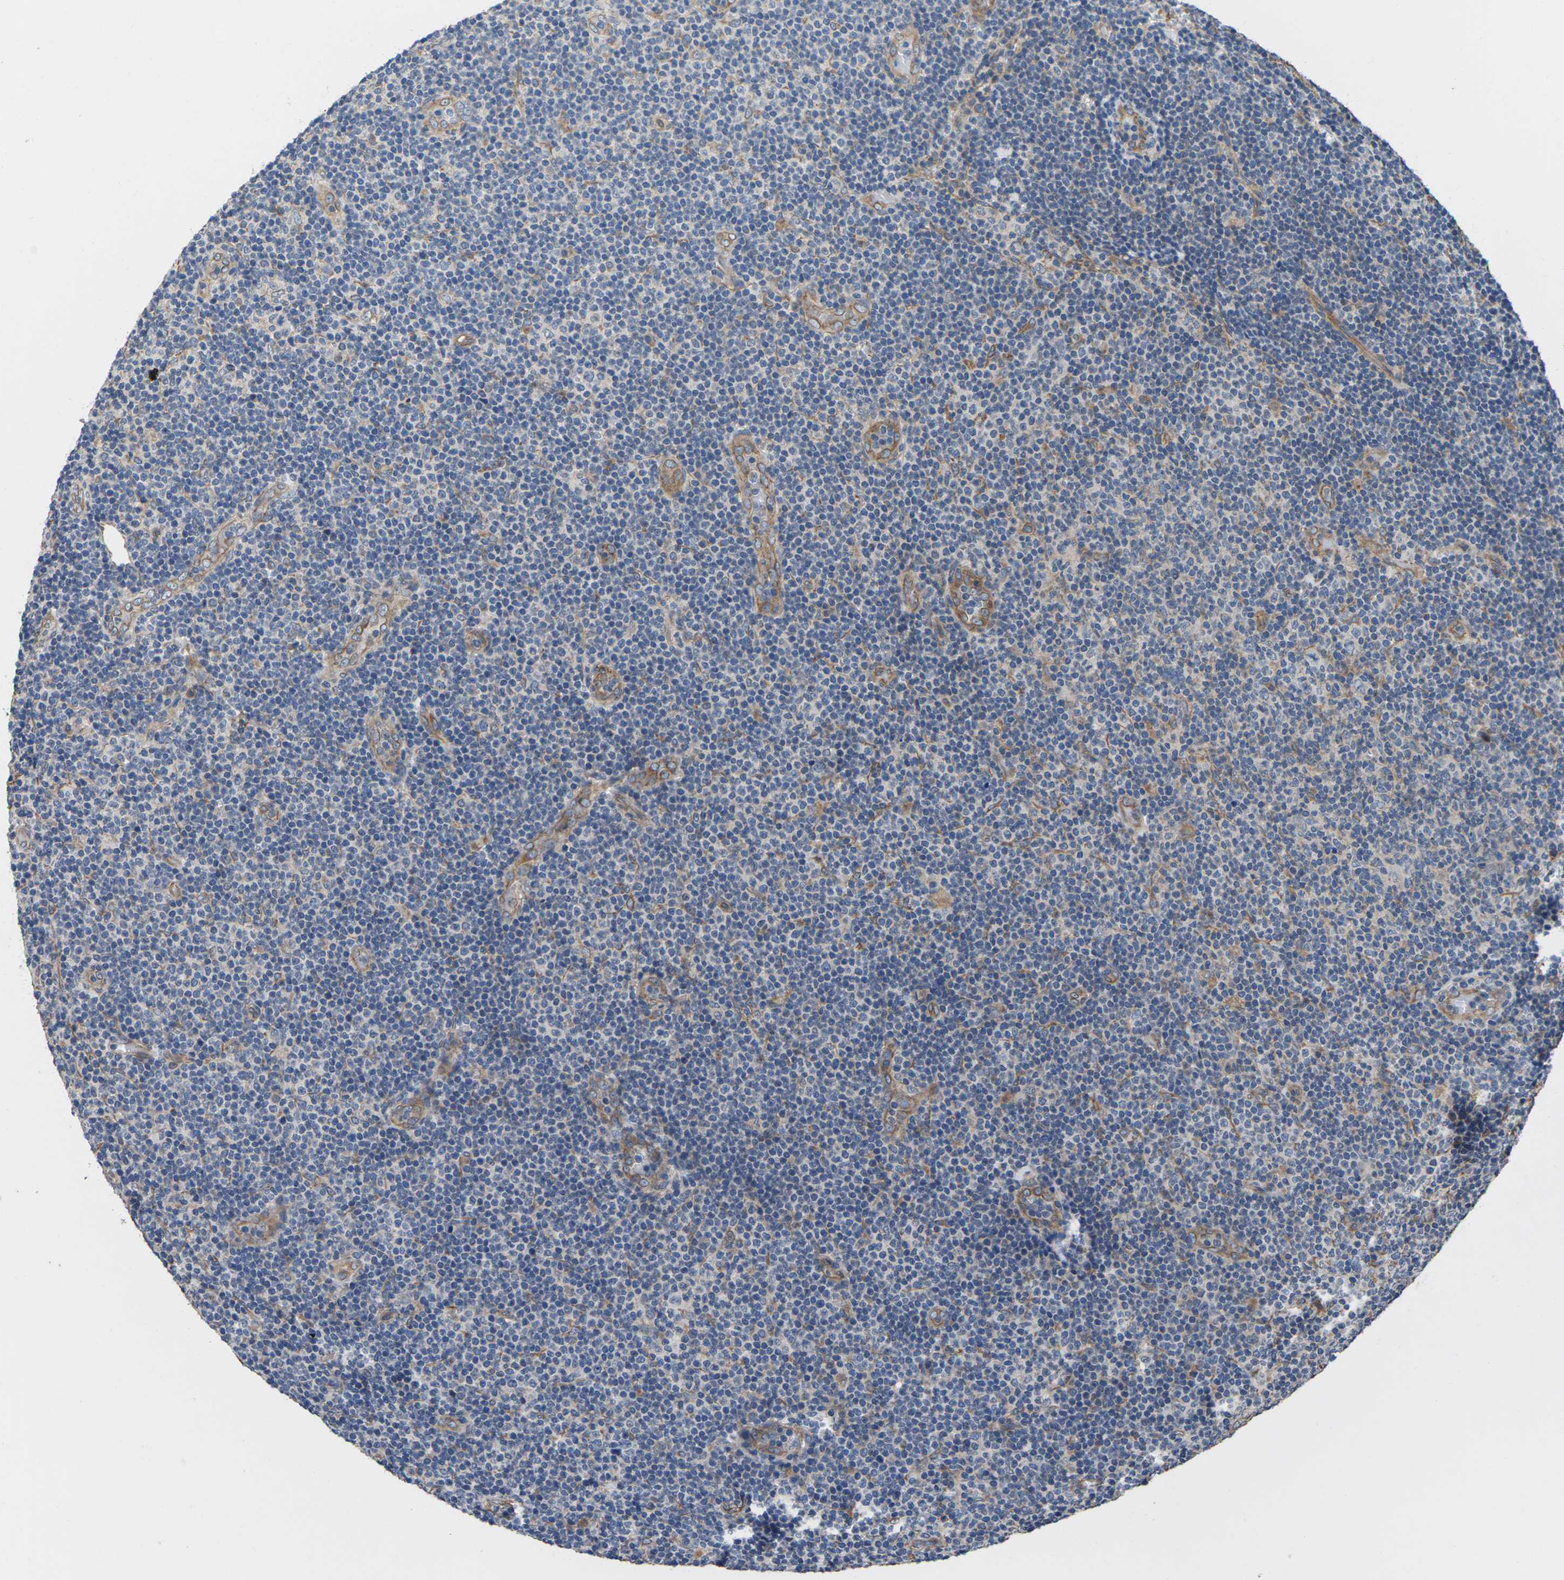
{"staining": {"intensity": "weak", "quantity": "25%-75%", "location": "cytoplasmic/membranous"}, "tissue": "lymphoma", "cell_type": "Tumor cells", "image_type": "cancer", "snomed": [{"axis": "morphology", "description": "Malignant lymphoma, non-Hodgkin's type, Low grade"}, {"axis": "topography", "description": "Lymph node"}], "caption": "Human malignant lymphoma, non-Hodgkin's type (low-grade) stained with a protein marker shows weak staining in tumor cells.", "gene": "DKK2", "patient": {"sex": "male", "age": 83}}